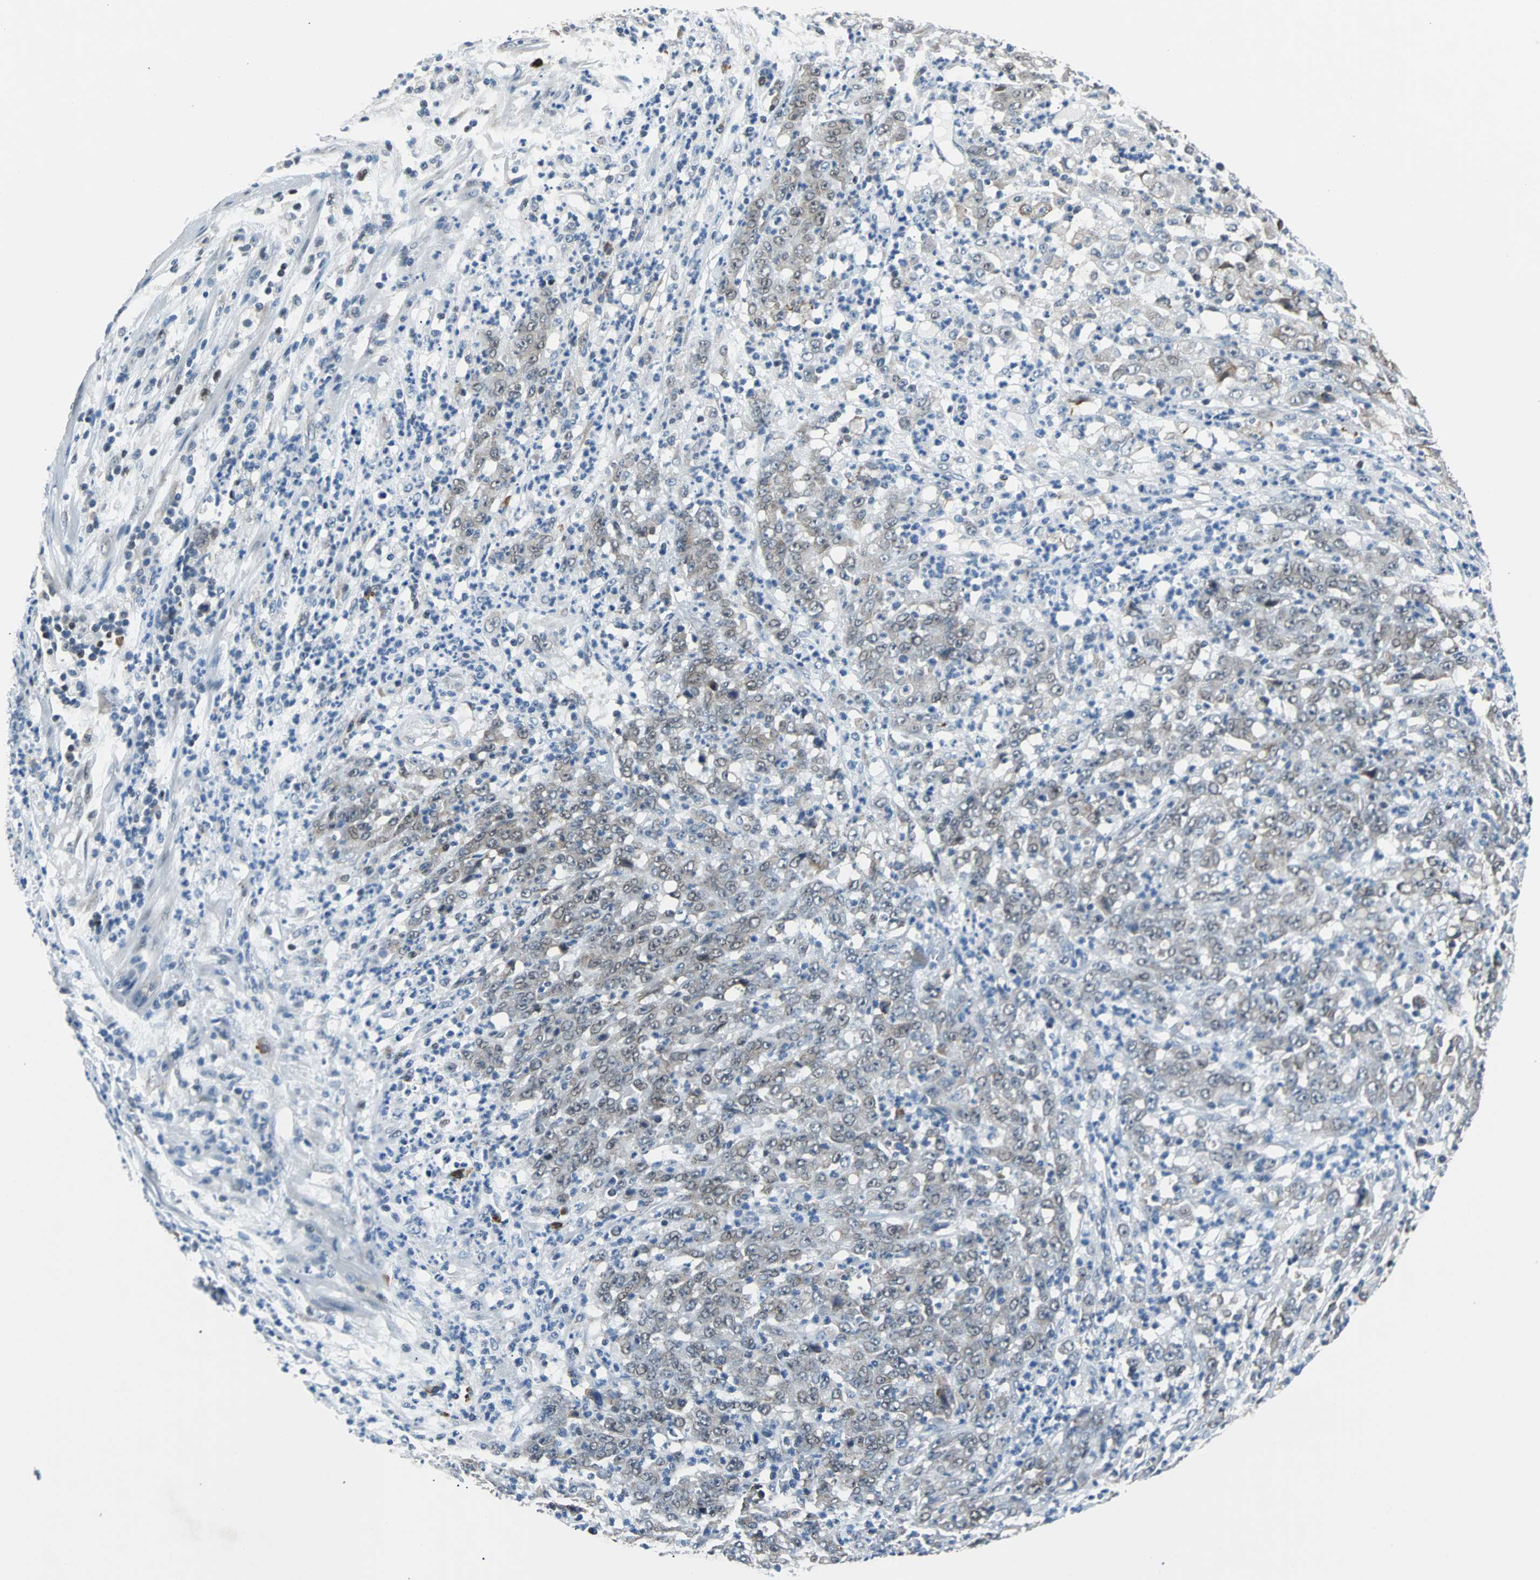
{"staining": {"intensity": "weak", "quantity": "25%-75%", "location": "cytoplasmic/membranous"}, "tissue": "stomach cancer", "cell_type": "Tumor cells", "image_type": "cancer", "snomed": [{"axis": "morphology", "description": "Adenocarcinoma, NOS"}, {"axis": "topography", "description": "Stomach, lower"}], "caption": "Immunohistochemical staining of human adenocarcinoma (stomach) displays weak cytoplasmic/membranous protein expression in approximately 25%-75% of tumor cells.", "gene": "USP28", "patient": {"sex": "female", "age": 71}}